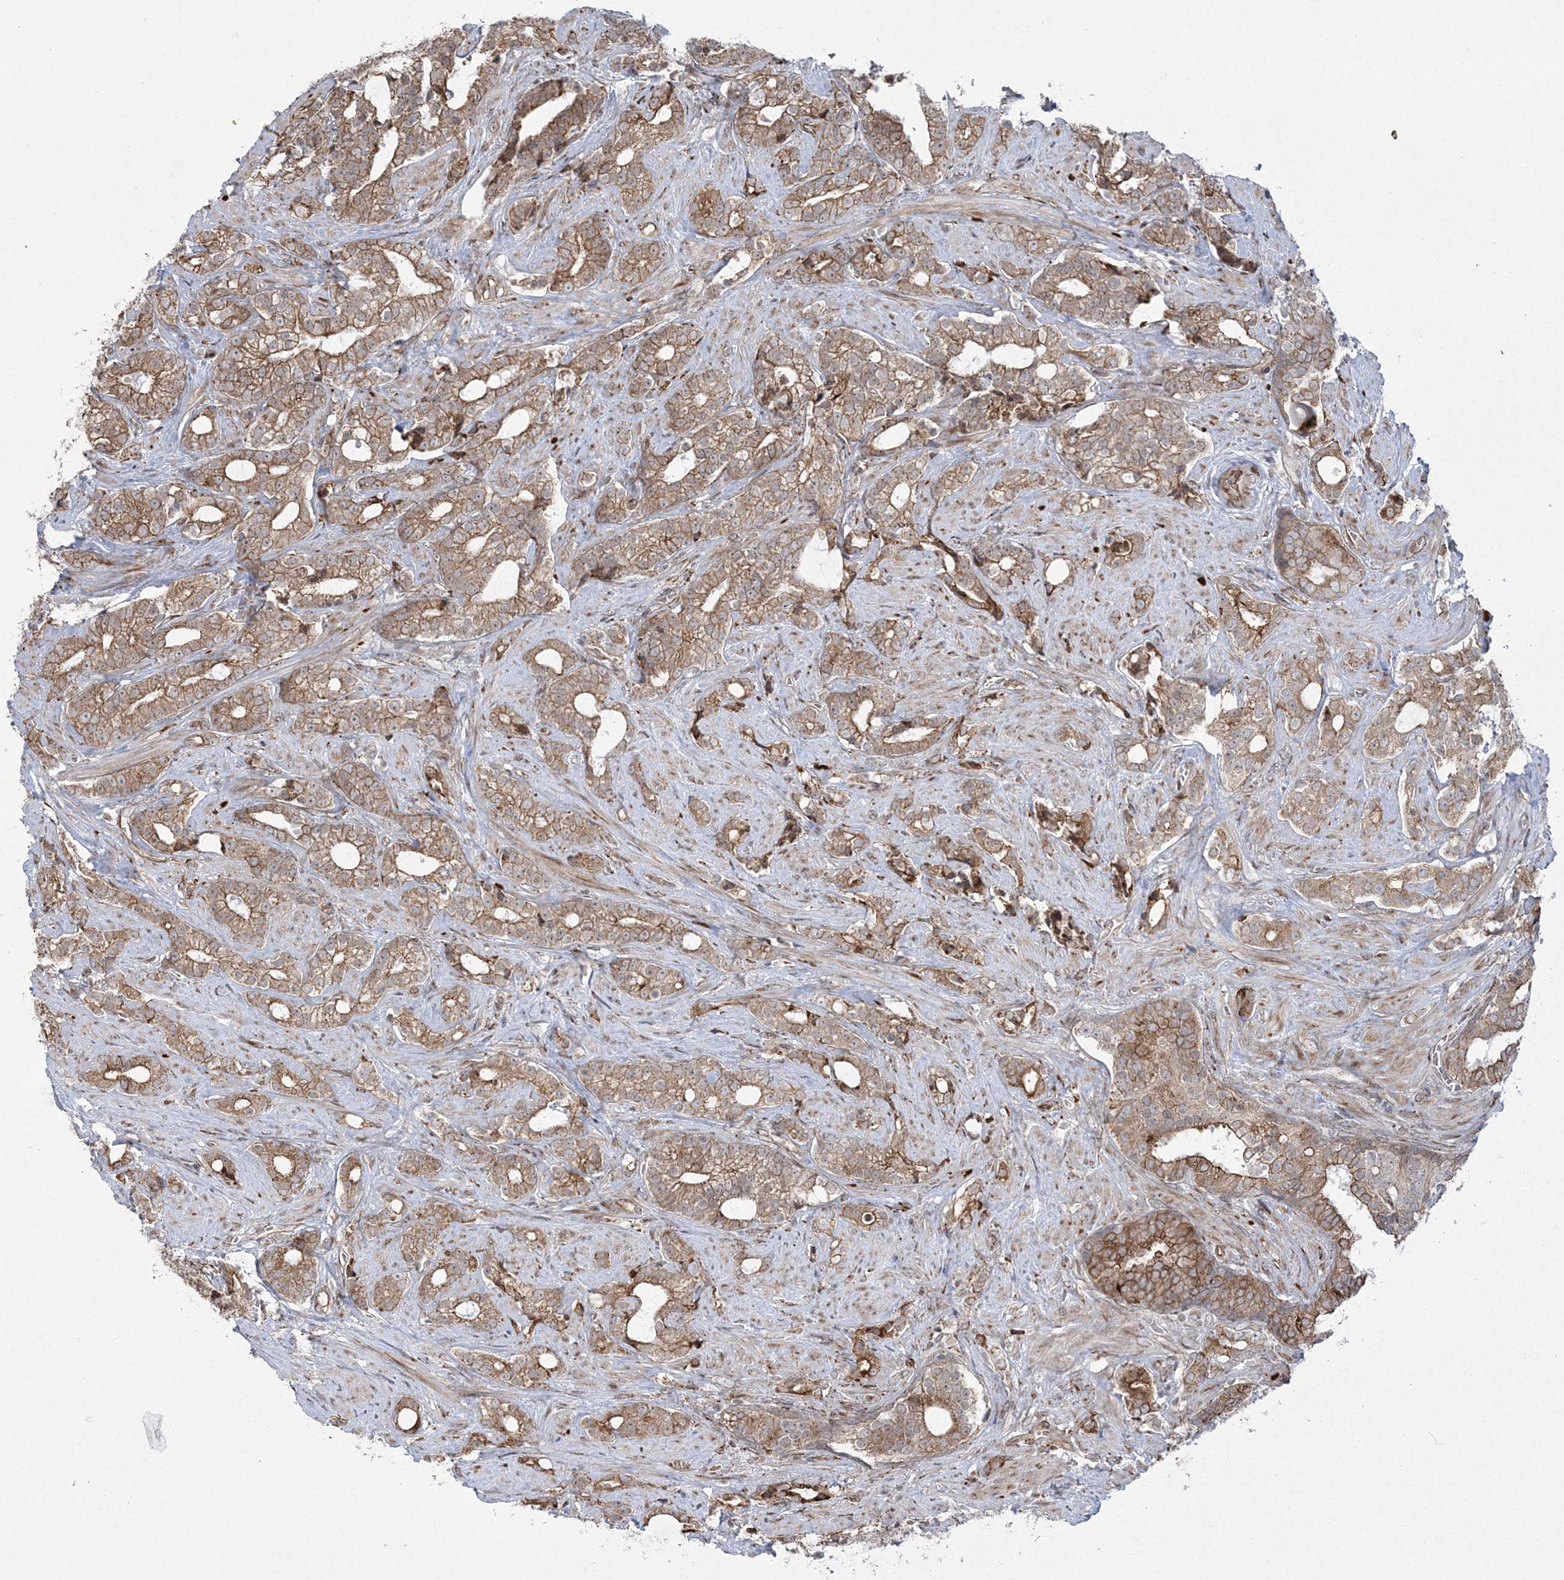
{"staining": {"intensity": "moderate", "quantity": ">75%", "location": "cytoplasmic/membranous"}, "tissue": "prostate cancer", "cell_type": "Tumor cells", "image_type": "cancer", "snomed": [{"axis": "morphology", "description": "Adenocarcinoma, High grade"}, {"axis": "topography", "description": "Prostate and seminal vesicle, NOS"}], "caption": "Prostate high-grade adenocarcinoma stained with a protein marker shows moderate staining in tumor cells.", "gene": "EFCAB12", "patient": {"sex": "male", "age": 67}}